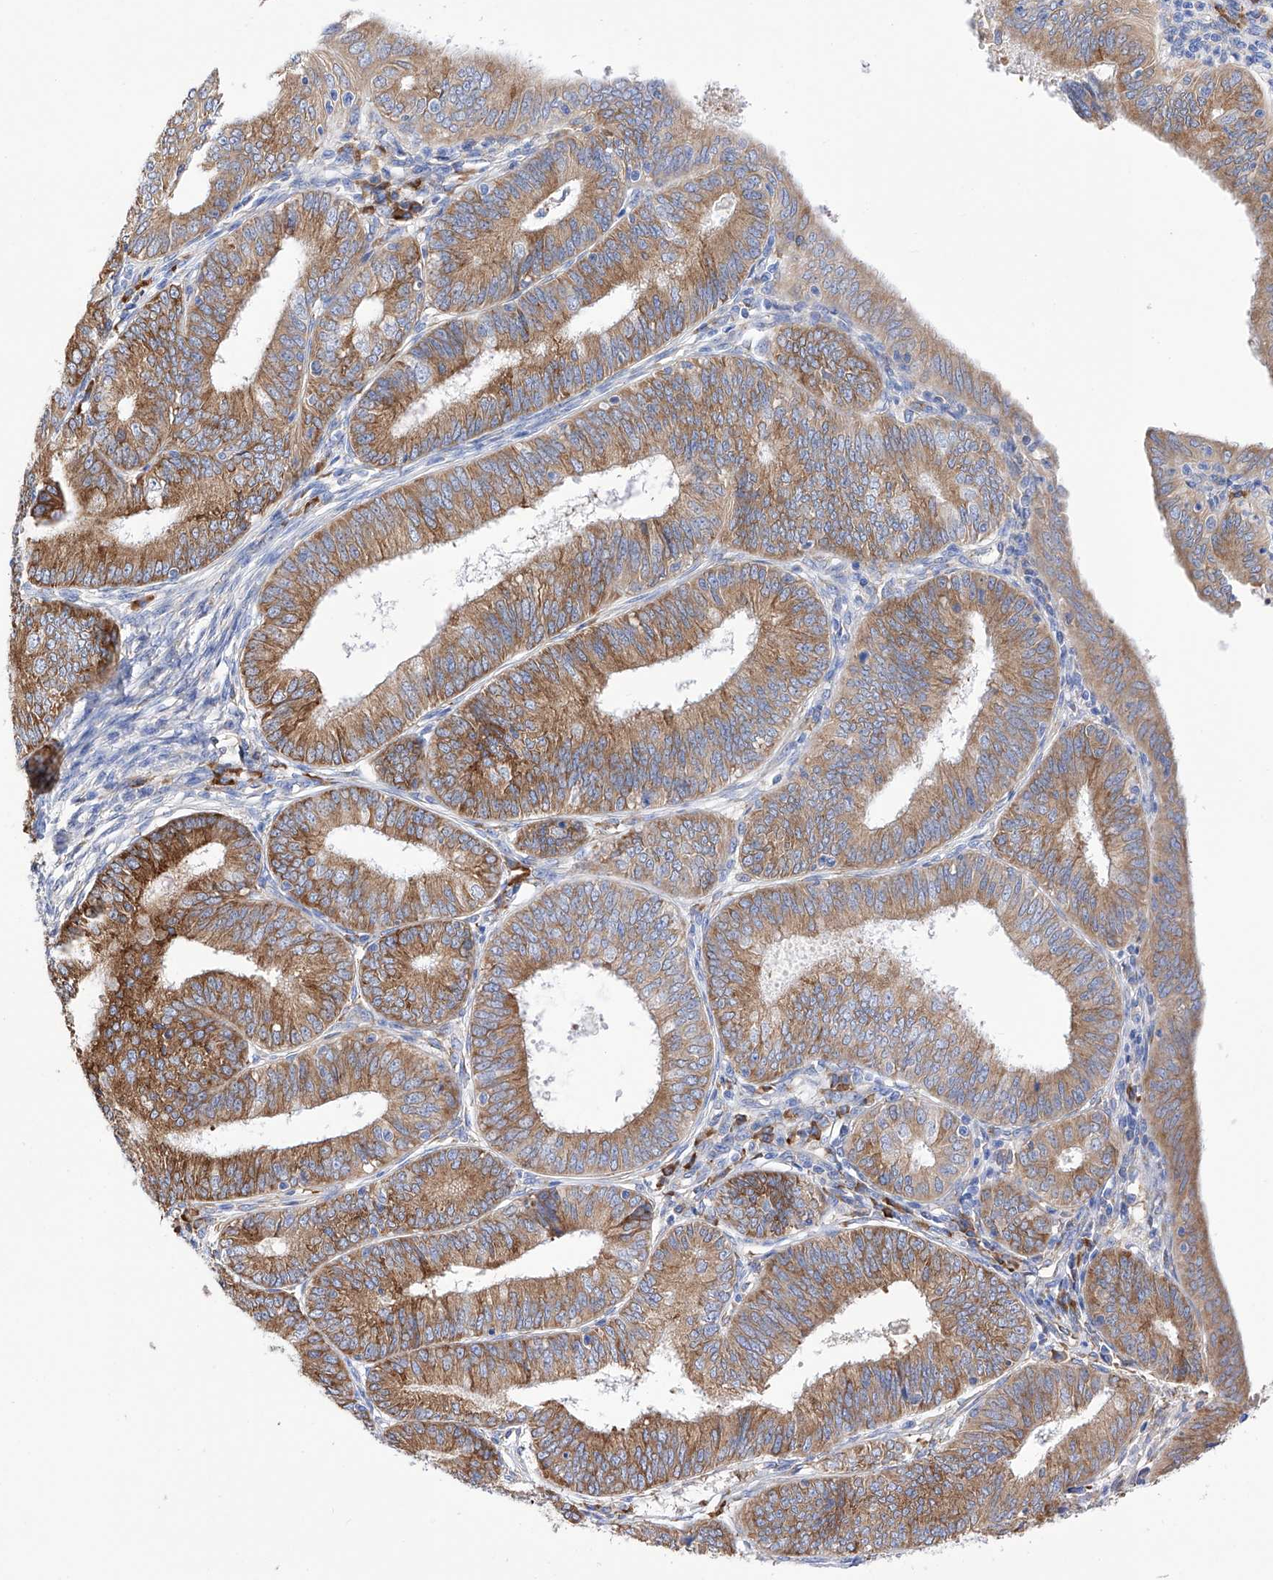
{"staining": {"intensity": "moderate", "quantity": ">75%", "location": "cytoplasmic/membranous"}, "tissue": "endometrial cancer", "cell_type": "Tumor cells", "image_type": "cancer", "snomed": [{"axis": "morphology", "description": "Adenocarcinoma, NOS"}, {"axis": "topography", "description": "Endometrium"}], "caption": "Protein staining of endometrial adenocarcinoma tissue demonstrates moderate cytoplasmic/membranous staining in about >75% of tumor cells.", "gene": "PDIA5", "patient": {"sex": "female", "age": 51}}